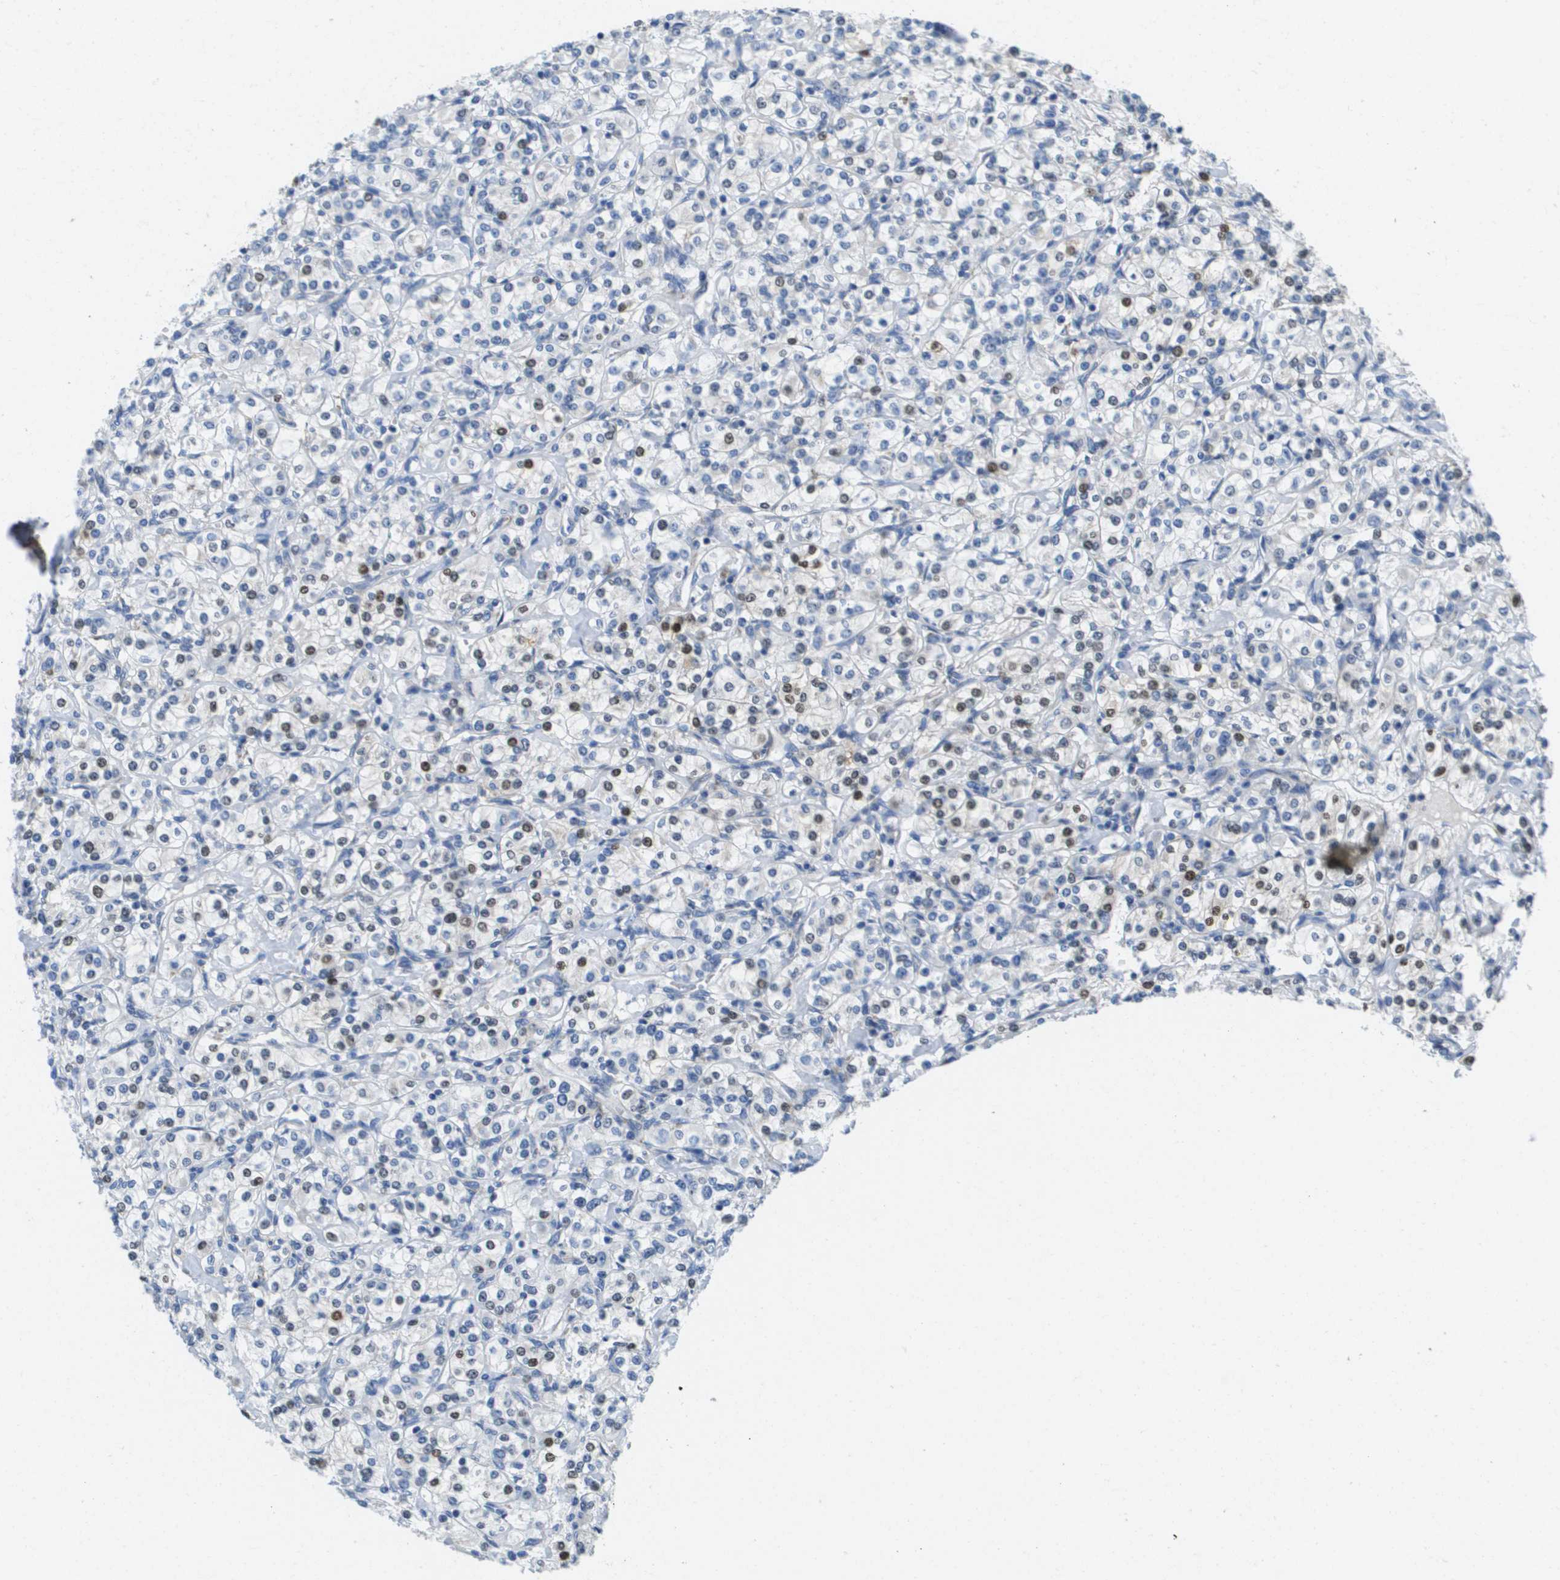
{"staining": {"intensity": "strong", "quantity": "25%-75%", "location": "nuclear"}, "tissue": "renal cancer", "cell_type": "Tumor cells", "image_type": "cancer", "snomed": [{"axis": "morphology", "description": "Adenocarcinoma, NOS"}, {"axis": "topography", "description": "Kidney"}], "caption": "This image shows immunohistochemistry staining of human renal cancer, with high strong nuclear staining in about 25%-75% of tumor cells.", "gene": "PTDSS1", "patient": {"sex": "male", "age": 77}}